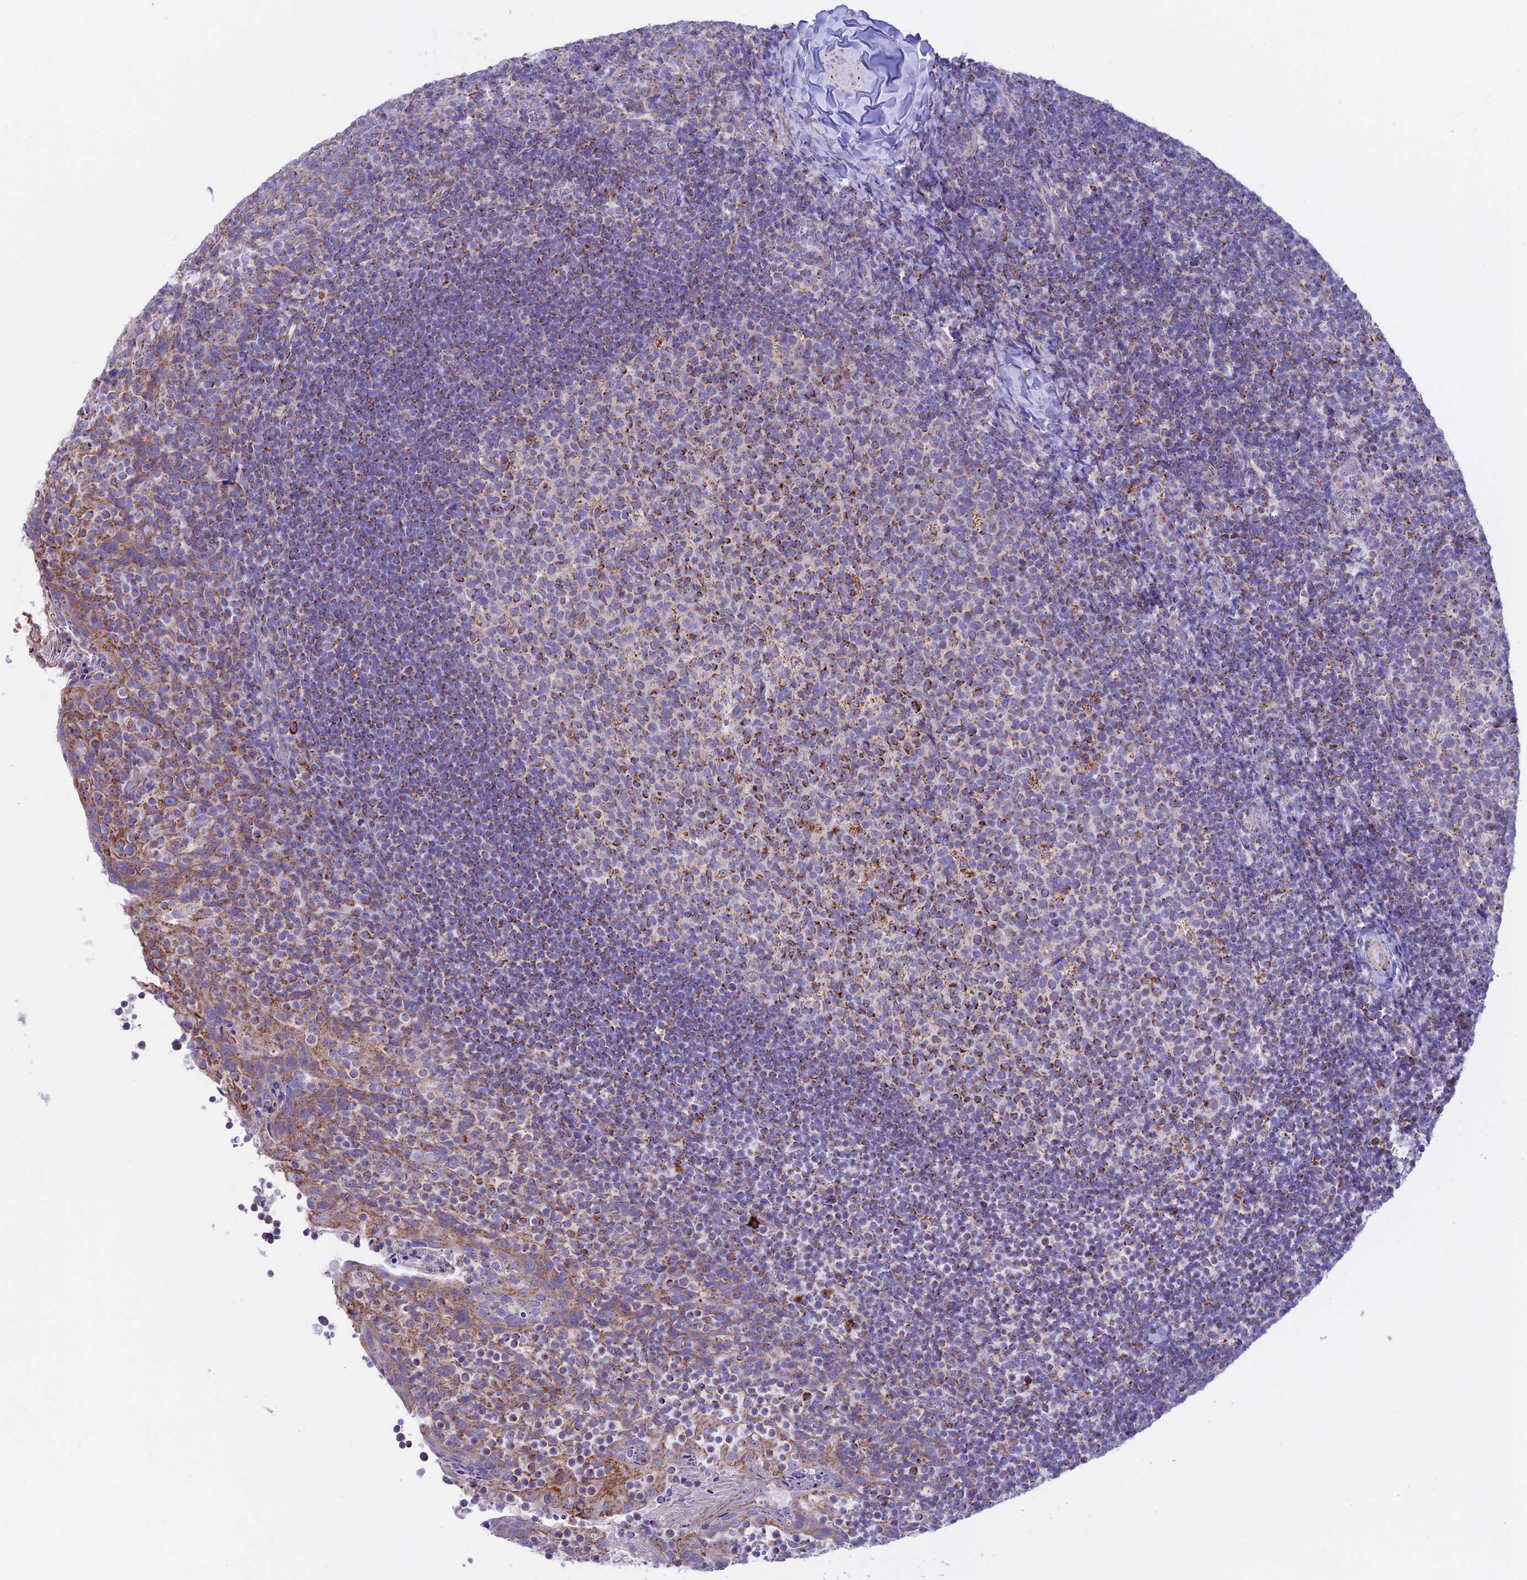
{"staining": {"intensity": "strong", "quantity": "<25%", "location": "cytoplasmic/membranous"}, "tissue": "tonsil", "cell_type": "Germinal center cells", "image_type": "normal", "snomed": [{"axis": "morphology", "description": "Normal tissue, NOS"}, {"axis": "topography", "description": "Tonsil"}], "caption": "Immunohistochemical staining of benign human tonsil demonstrates medium levels of strong cytoplasmic/membranous staining in approximately <25% of germinal center cells. The staining was performed using DAB (3,3'-diaminobenzidine) to visualize the protein expression in brown, while the nuclei were stained in blue with hematoxylin (Magnification: 20x).", "gene": "HSDL2", "patient": {"sex": "female", "age": 10}}